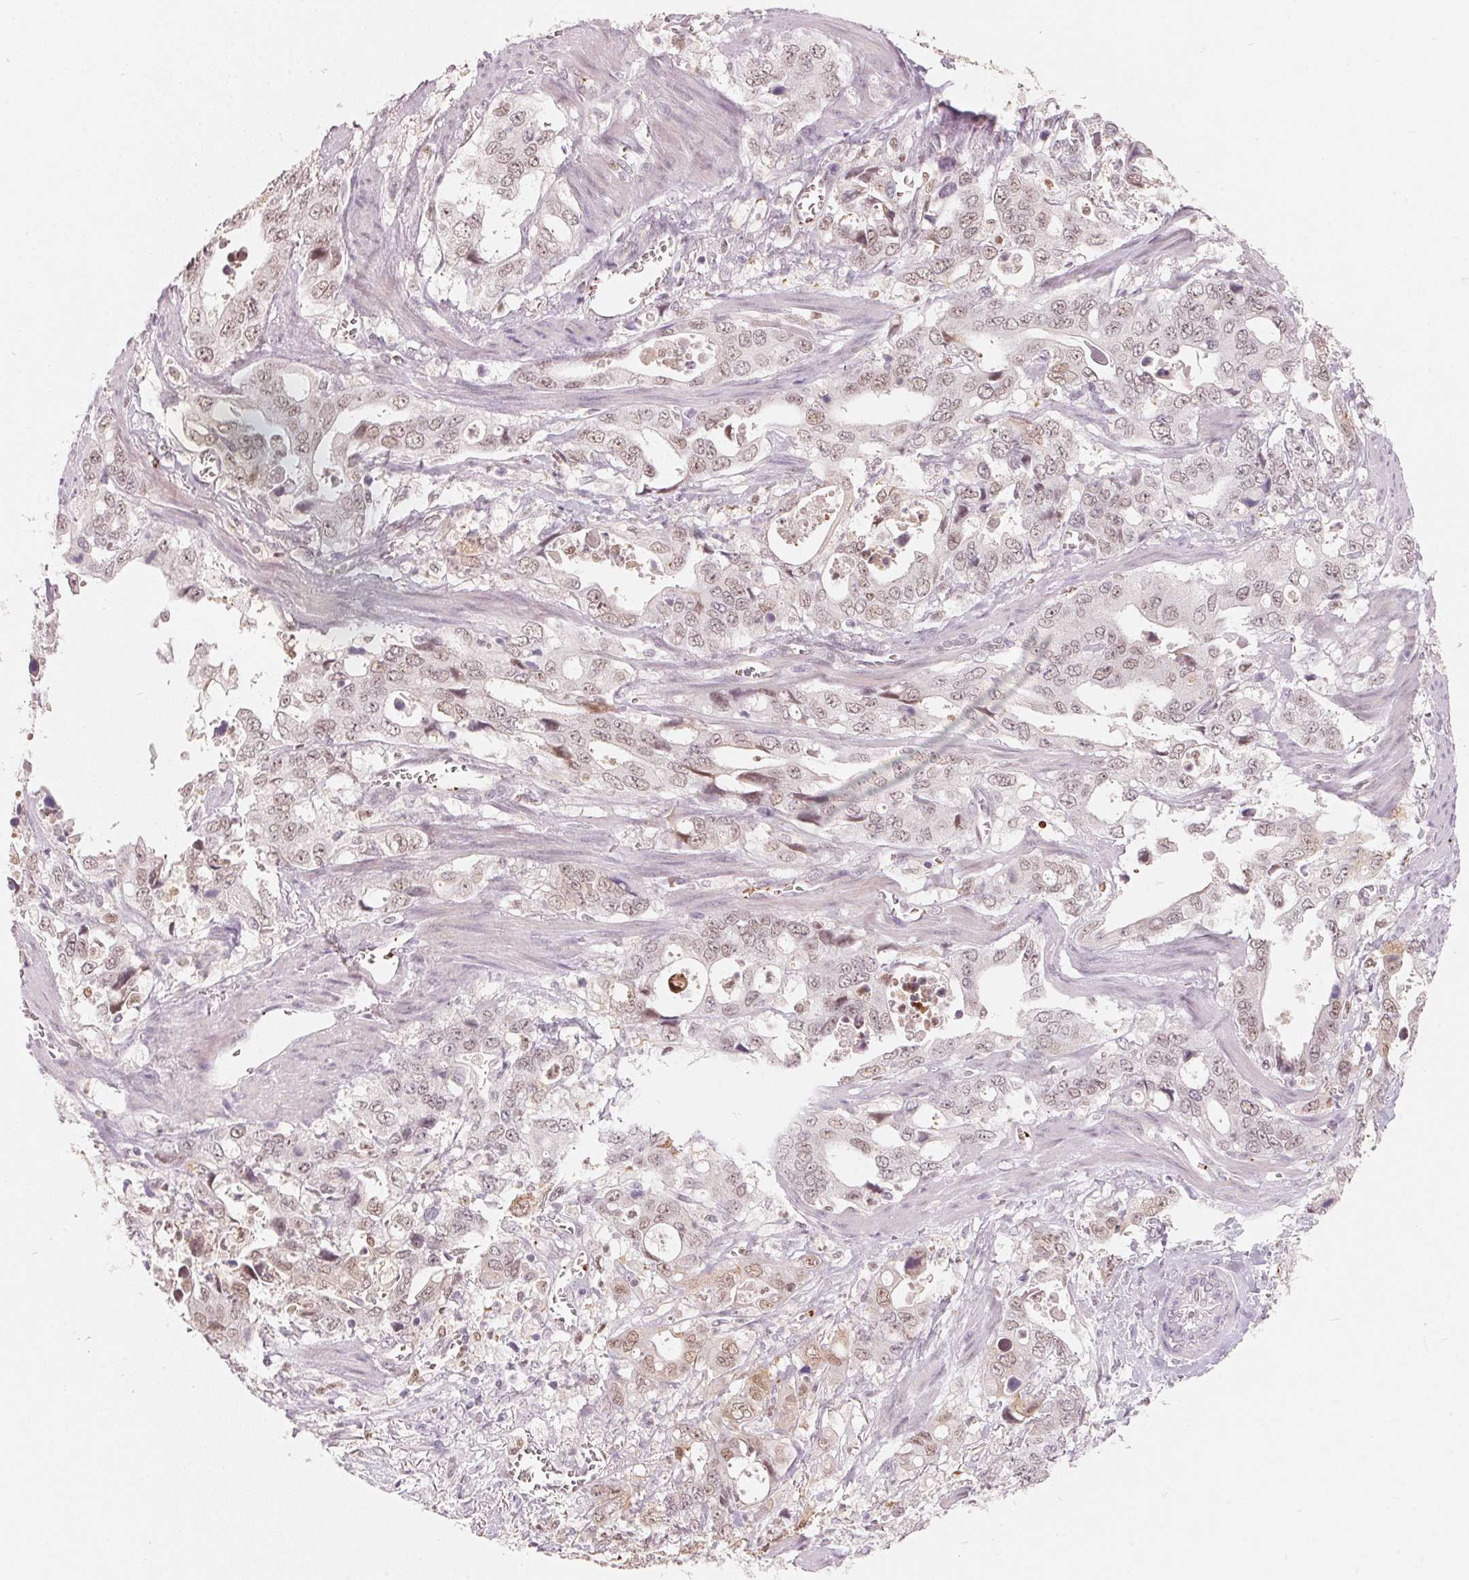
{"staining": {"intensity": "weak", "quantity": "25%-75%", "location": "nuclear"}, "tissue": "stomach cancer", "cell_type": "Tumor cells", "image_type": "cancer", "snomed": [{"axis": "morphology", "description": "Adenocarcinoma, NOS"}, {"axis": "topography", "description": "Stomach, upper"}], "caption": "Immunohistochemistry (IHC) image of neoplastic tissue: stomach cancer stained using immunohistochemistry (IHC) reveals low levels of weak protein expression localized specifically in the nuclear of tumor cells, appearing as a nuclear brown color.", "gene": "ARHGAP22", "patient": {"sex": "male", "age": 74}}